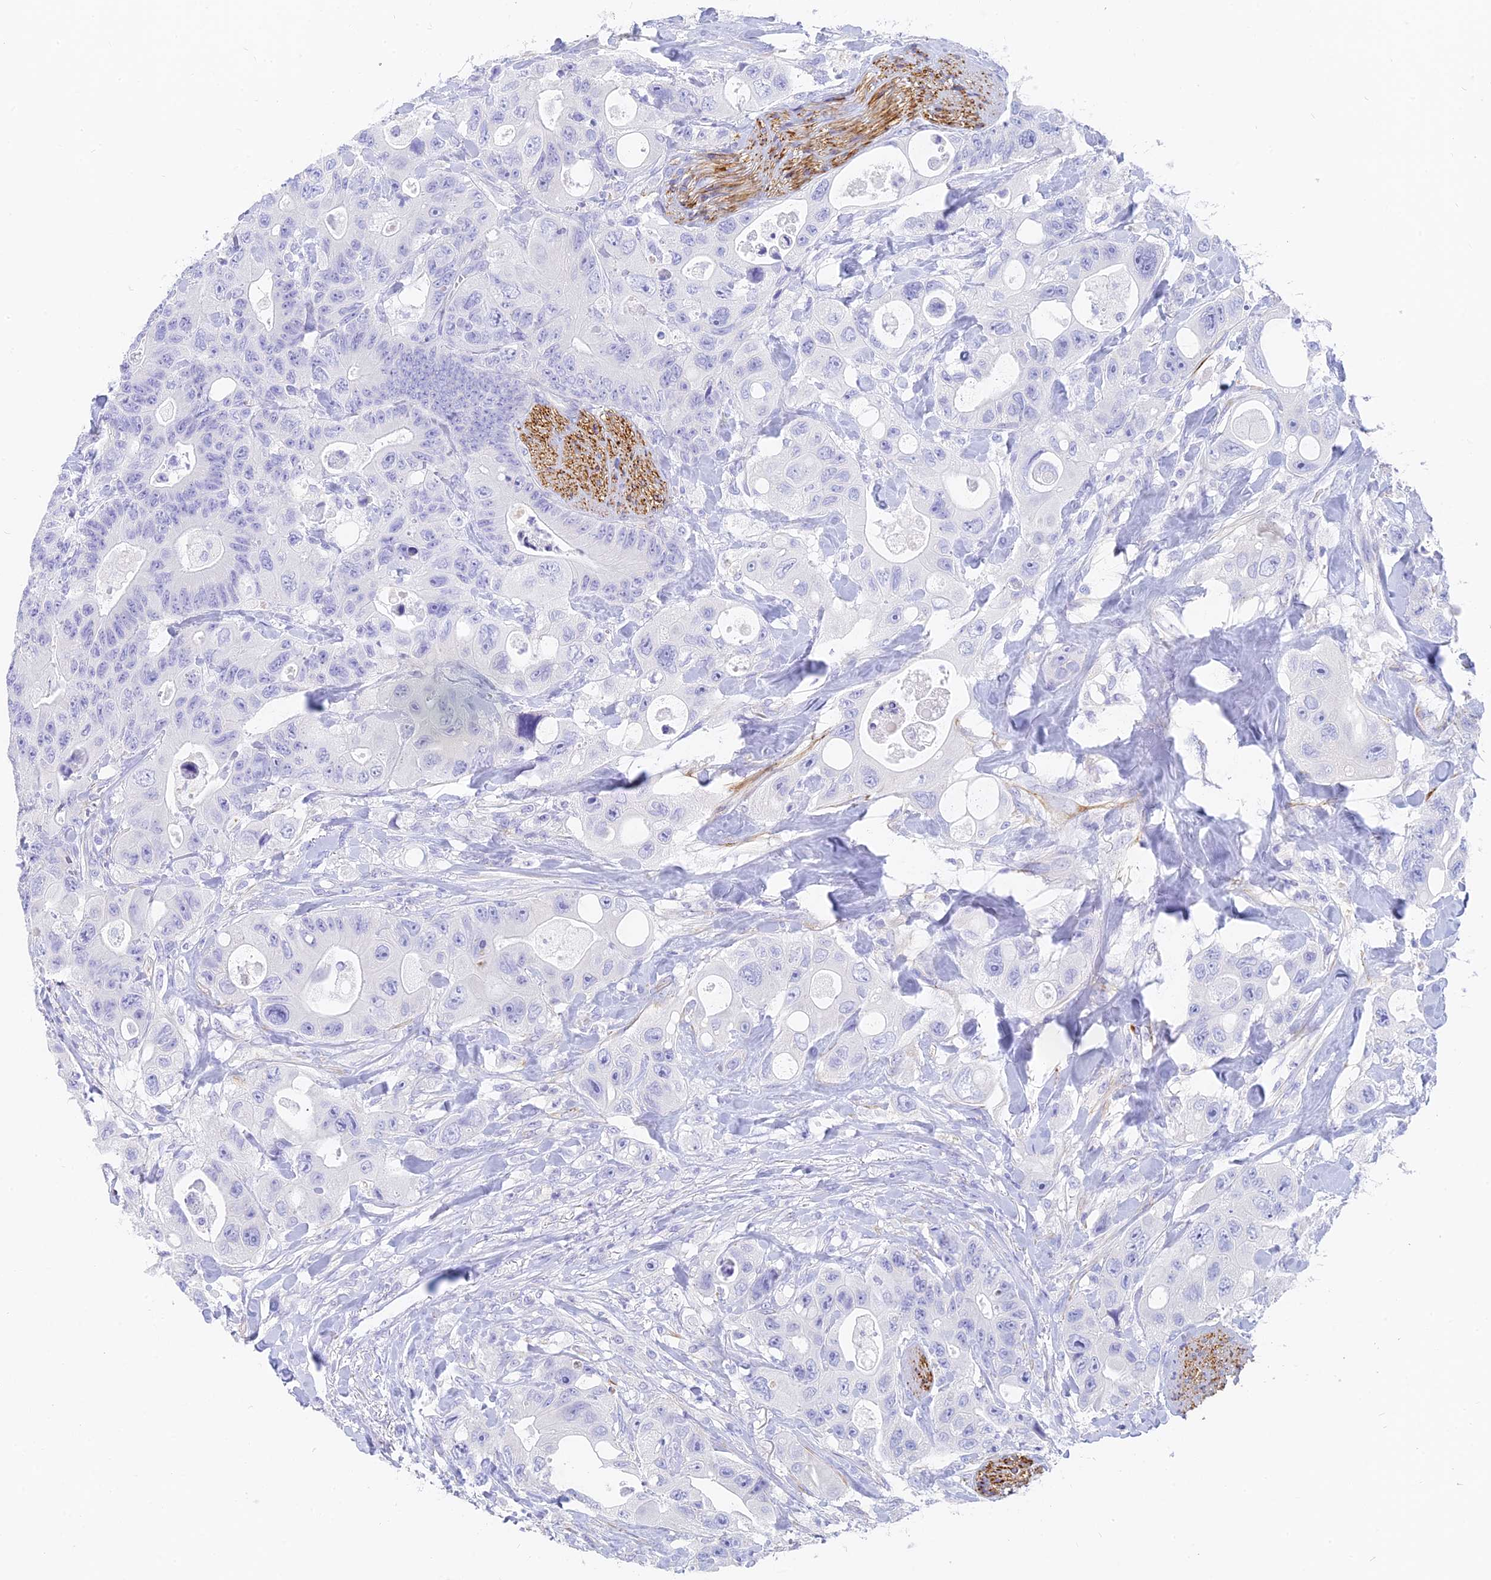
{"staining": {"intensity": "negative", "quantity": "none", "location": "none"}, "tissue": "colorectal cancer", "cell_type": "Tumor cells", "image_type": "cancer", "snomed": [{"axis": "morphology", "description": "Adenocarcinoma, NOS"}, {"axis": "topography", "description": "Colon"}], "caption": "High magnification brightfield microscopy of adenocarcinoma (colorectal) stained with DAB (3,3'-diaminobenzidine) (brown) and counterstained with hematoxylin (blue): tumor cells show no significant expression.", "gene": "SLC36A2", "patient": {"sex": "female", "age": 46}}